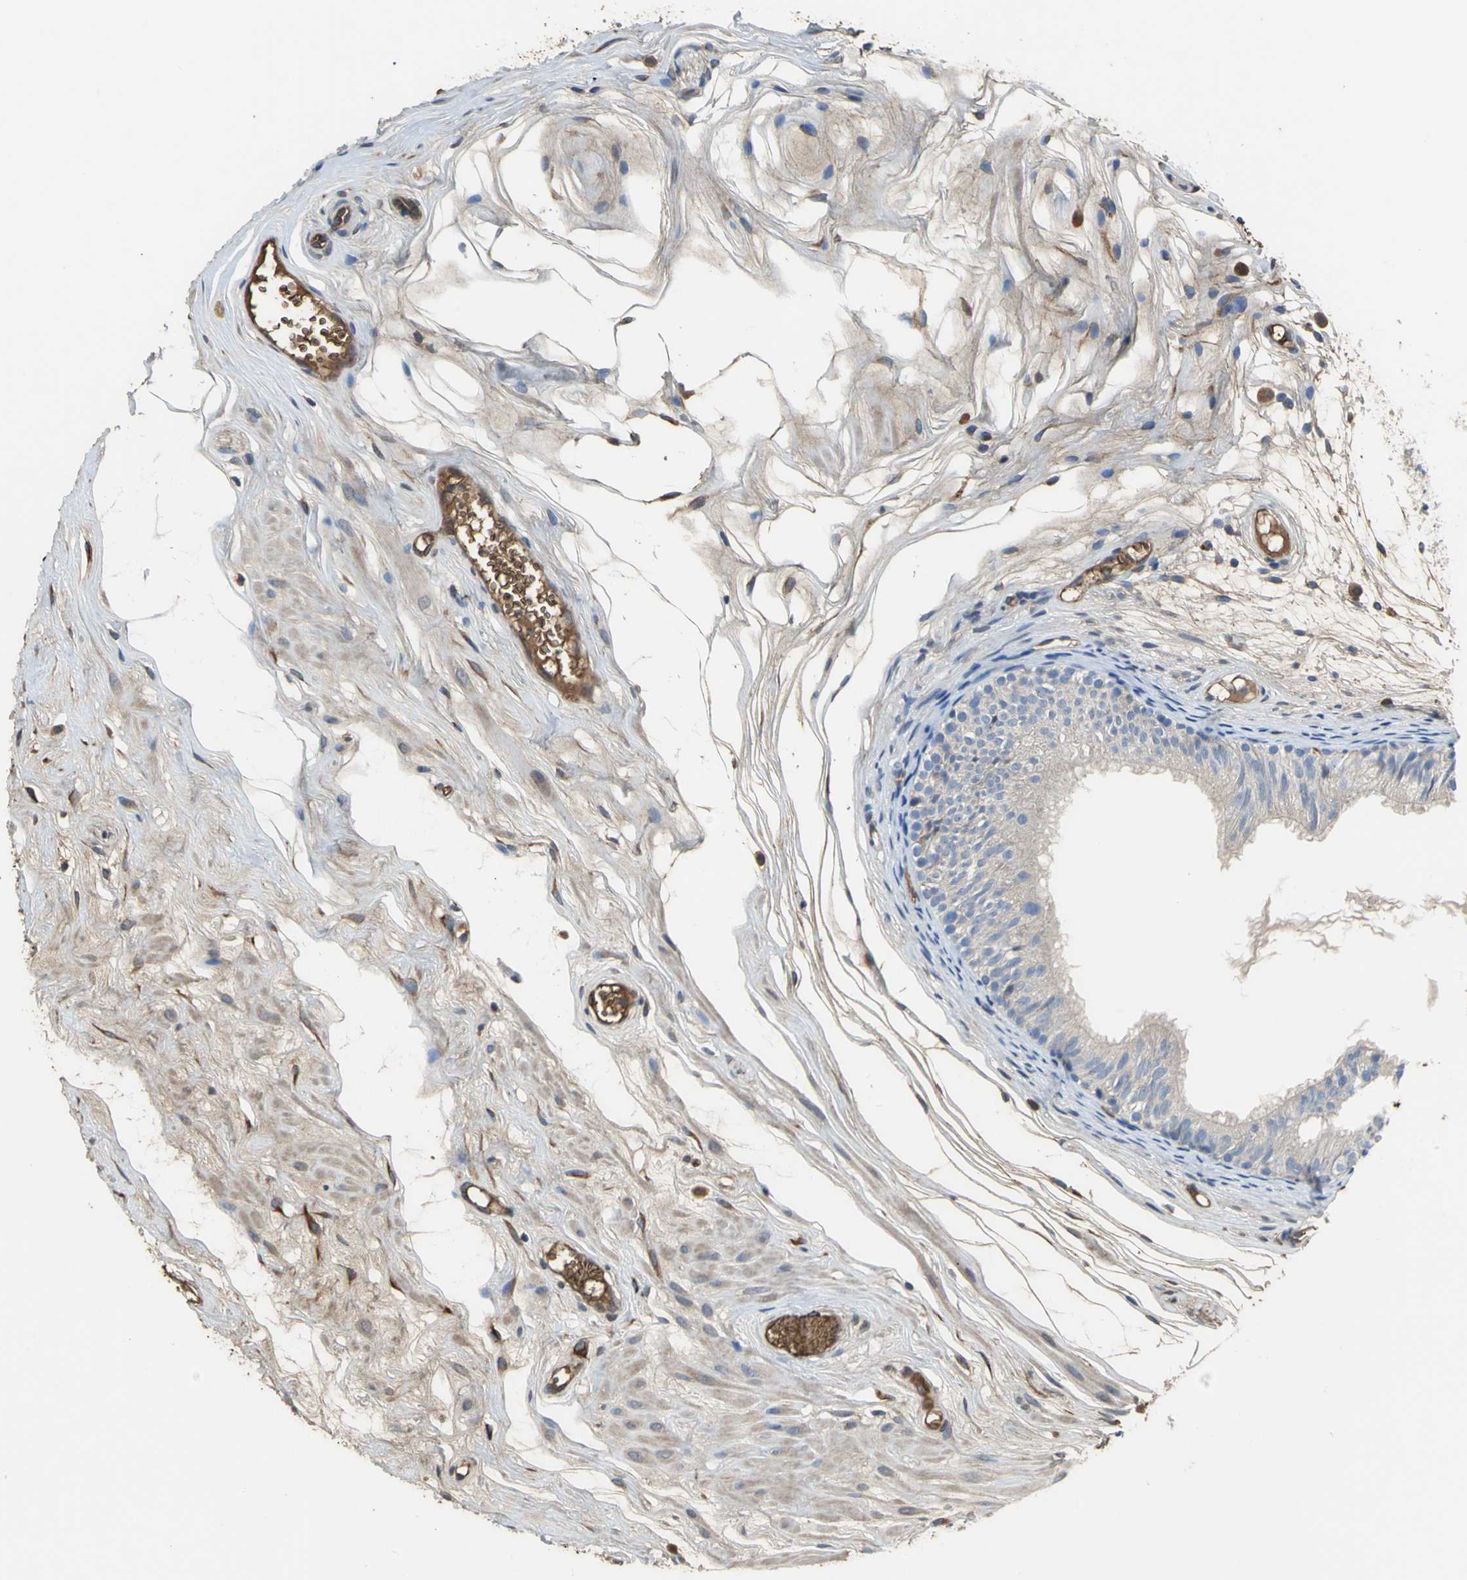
{"staining": {"intensity": "negative", "quantity": "none", "location": "none"}, "tissue": "epididymis", "cell_type": "Glandular cells", "image_type": "normal", "snomed": [{"axis": "morphology", "description": "Normal tissue, NOS"}, {"axis": "morphology", "description": "Atrophy, NOS"}, {"axis": "topography", "description": "Testis"}, {"axis": "topography", "description": "Epididymis"}], "caption": "This photomicrograph is of normal epididymis stained with IHC to label a protein in brown with the nuclei are counter-stained blue. There is no expression in glandular cells.", "gene": "TREM1", "patient": {"sex": "male", "age": 18}}